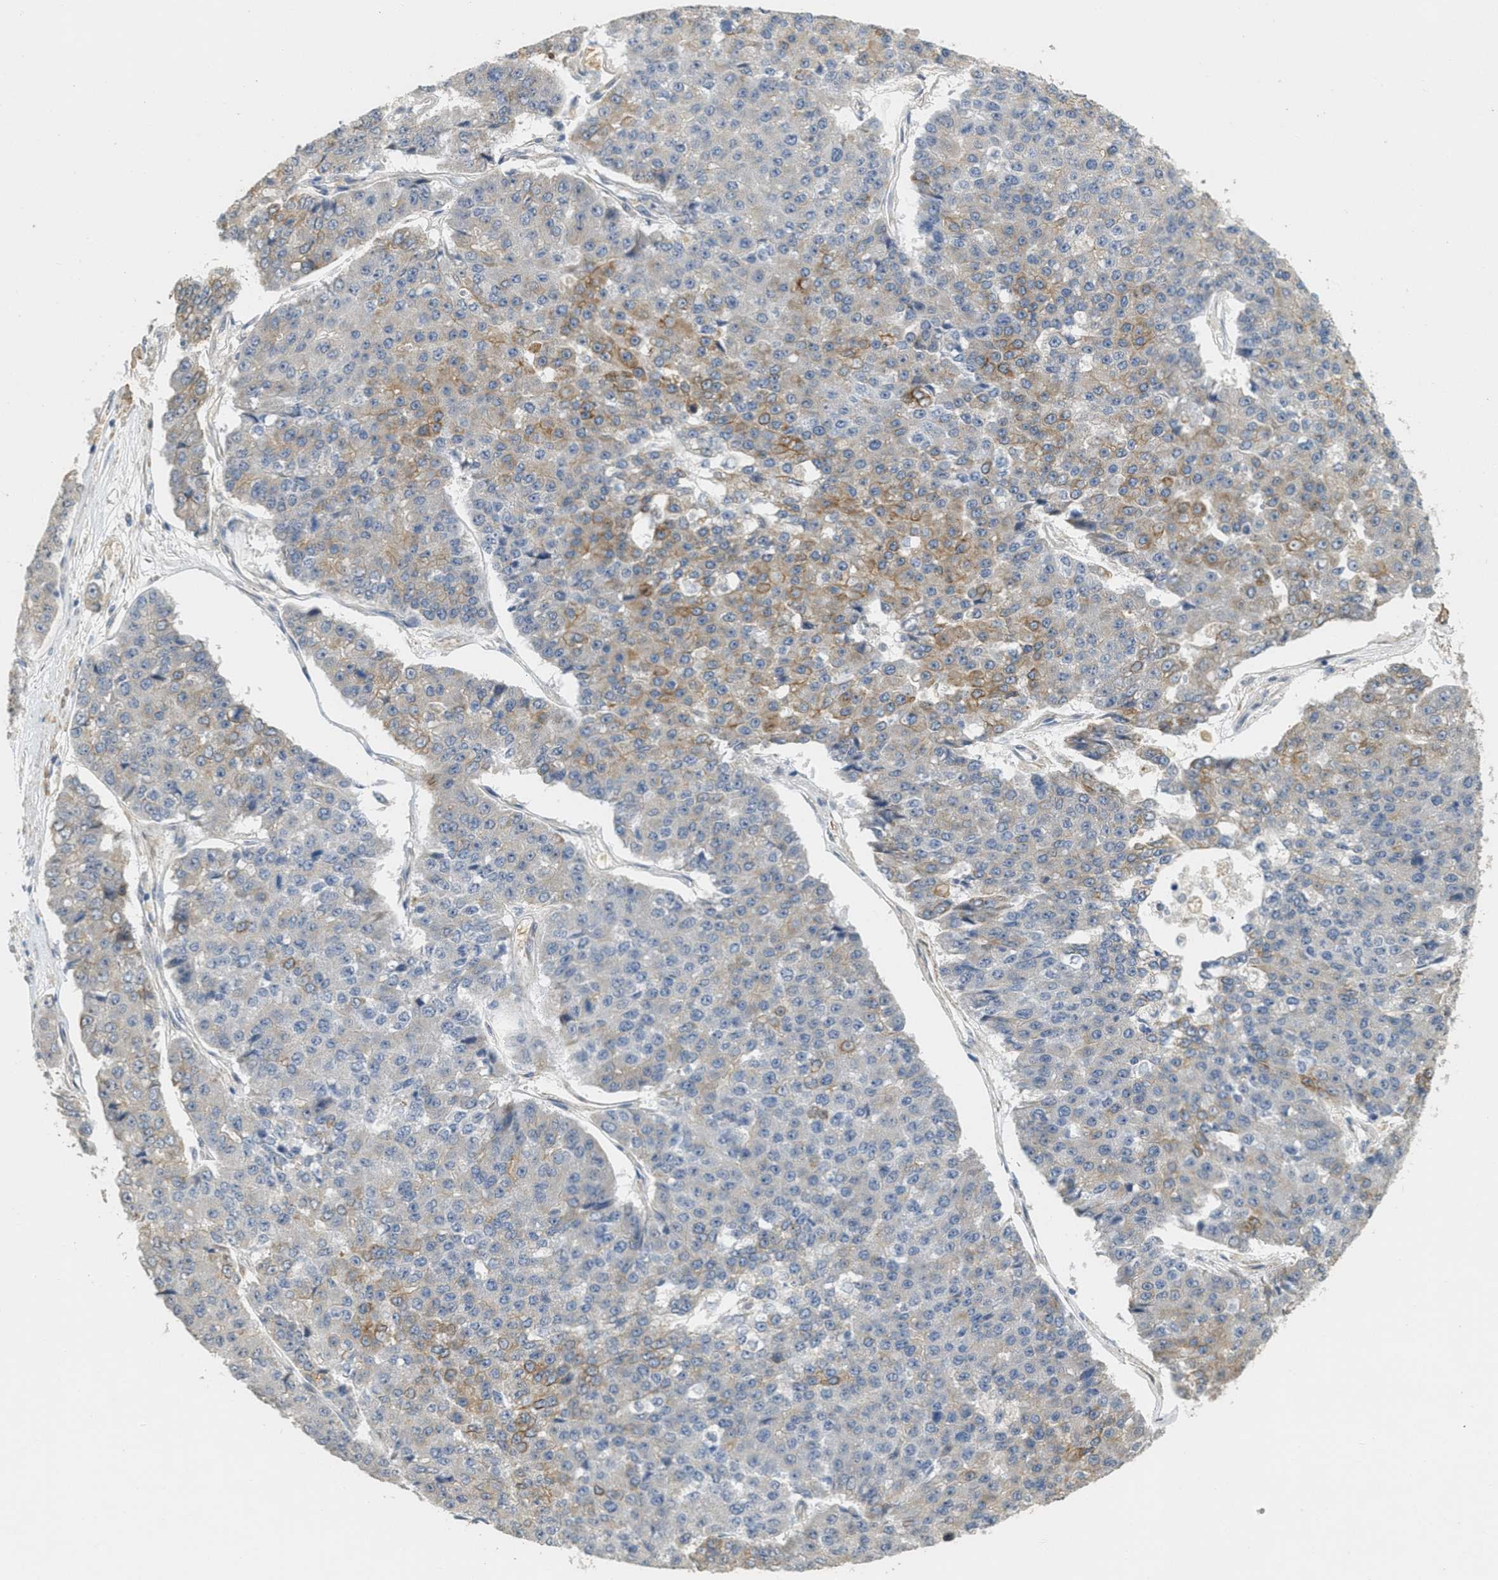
{"staining": {"intensity": "moderate", "quantity": "25%-75%", "location": "cytoplasmic/membranous"}, "tissue": "pancreatic cancer", "cell_type": "Tumor cells", "image_type": "cancer", "snomed": [{"axis": "morphology", "description": "Adenocarcinoma, NOS"}, {"axis": "topography", "description": "Pancreas"}], "caption": "Pancreatic adenocarcinoma stained with a brown dye shows moderate cytoplasmic/membranous positive expression in about 25%-75% of tumor cells.", "gene": "MRS2", "patient": {"sex": "male", "age": 50}}